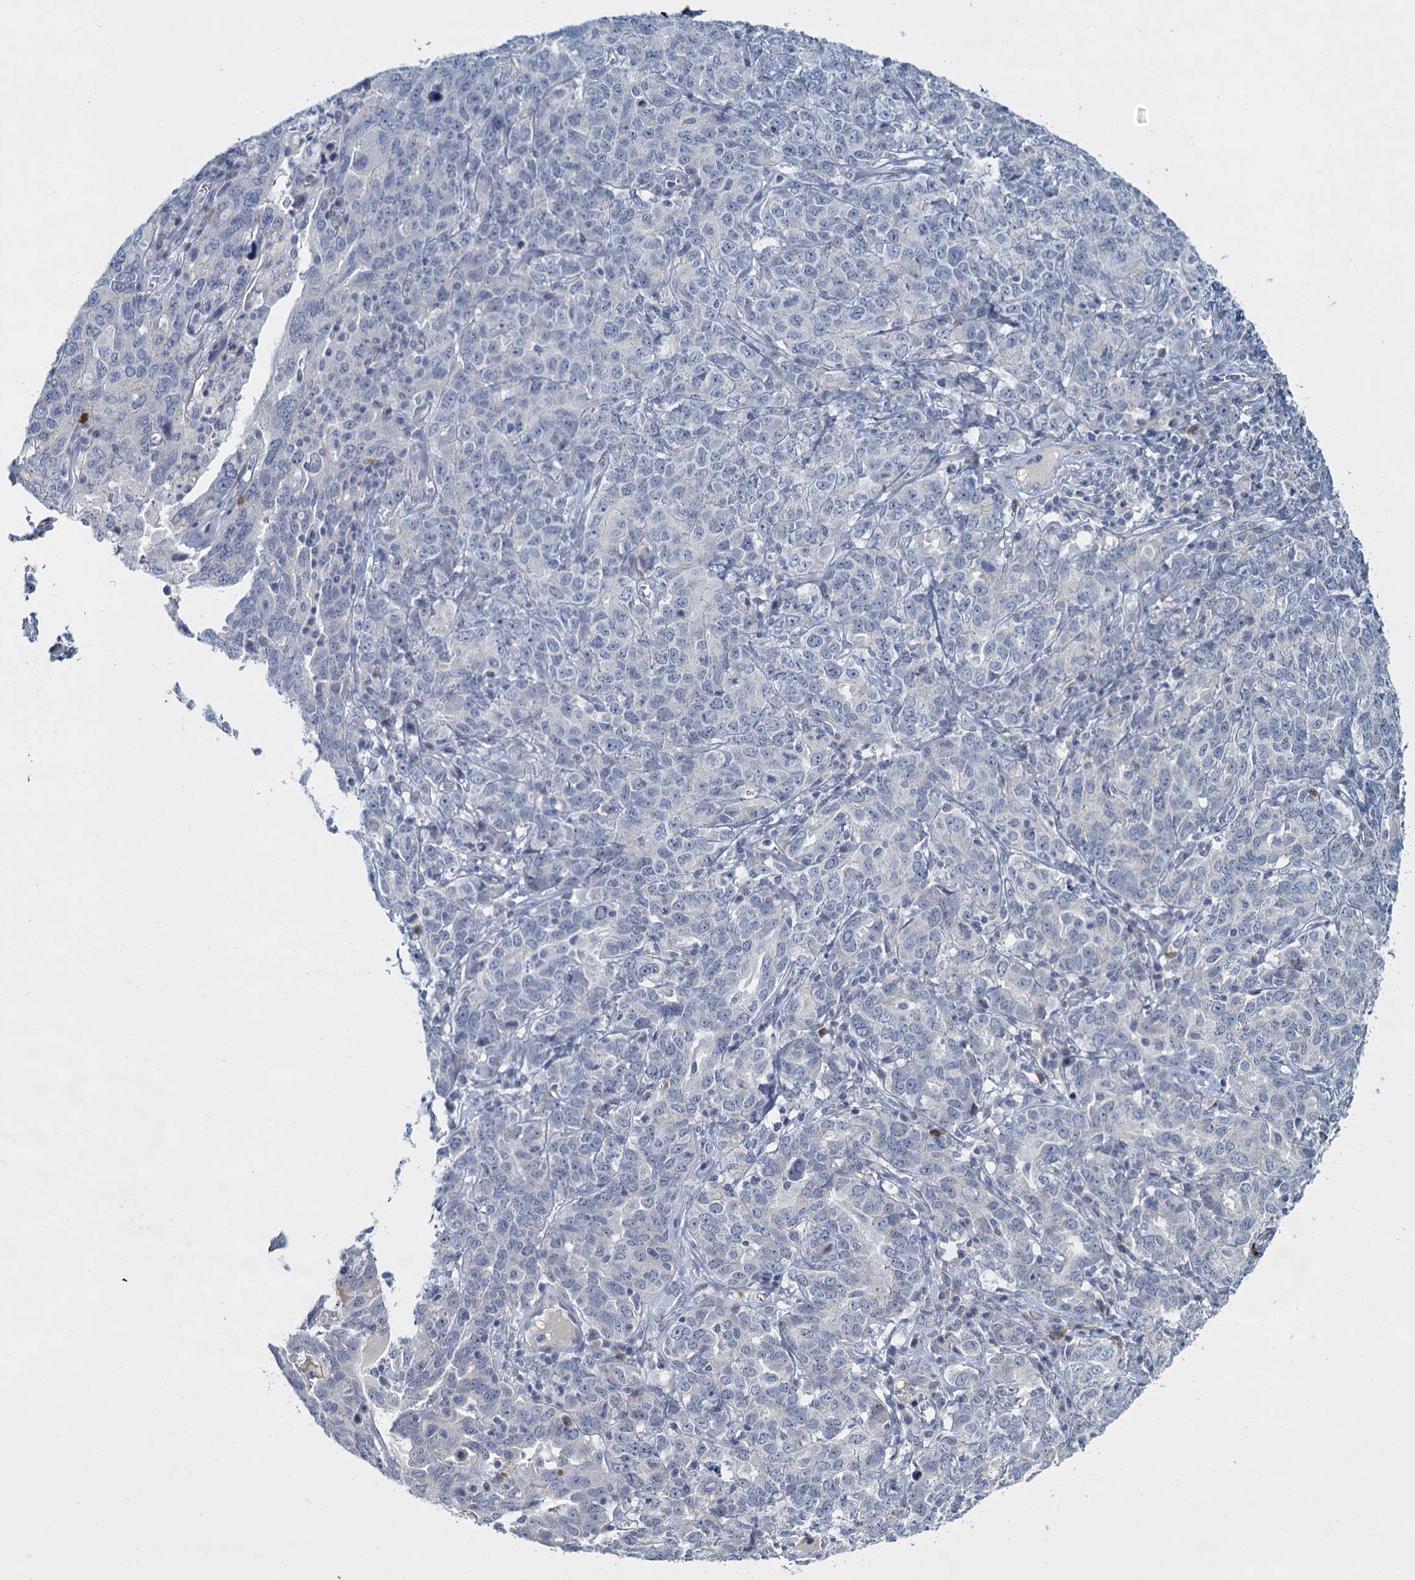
{"staining": {"intensity": "negative", "quantity": "none", "location": "none"}, "tissue": "ovarian cancer", "cell_type": "Tumor cells", "image_type": "cancer", "snomed": [{"axis": "morphology", "description": "Carcinoma, endometroid"}, {"axis": "topography", "description": "Ovary"}], "caption": "Immunohistochemistry of endometroid carcinoma (ovarian) reveals no positivity in tumor cells. (DAB (3,3'-diaminobenzidine) immunohistochemistry (IHC) with hematoxylin counter stain).", "gene": "ACRBP", "patient": {"sex": "female", "age": 62}}